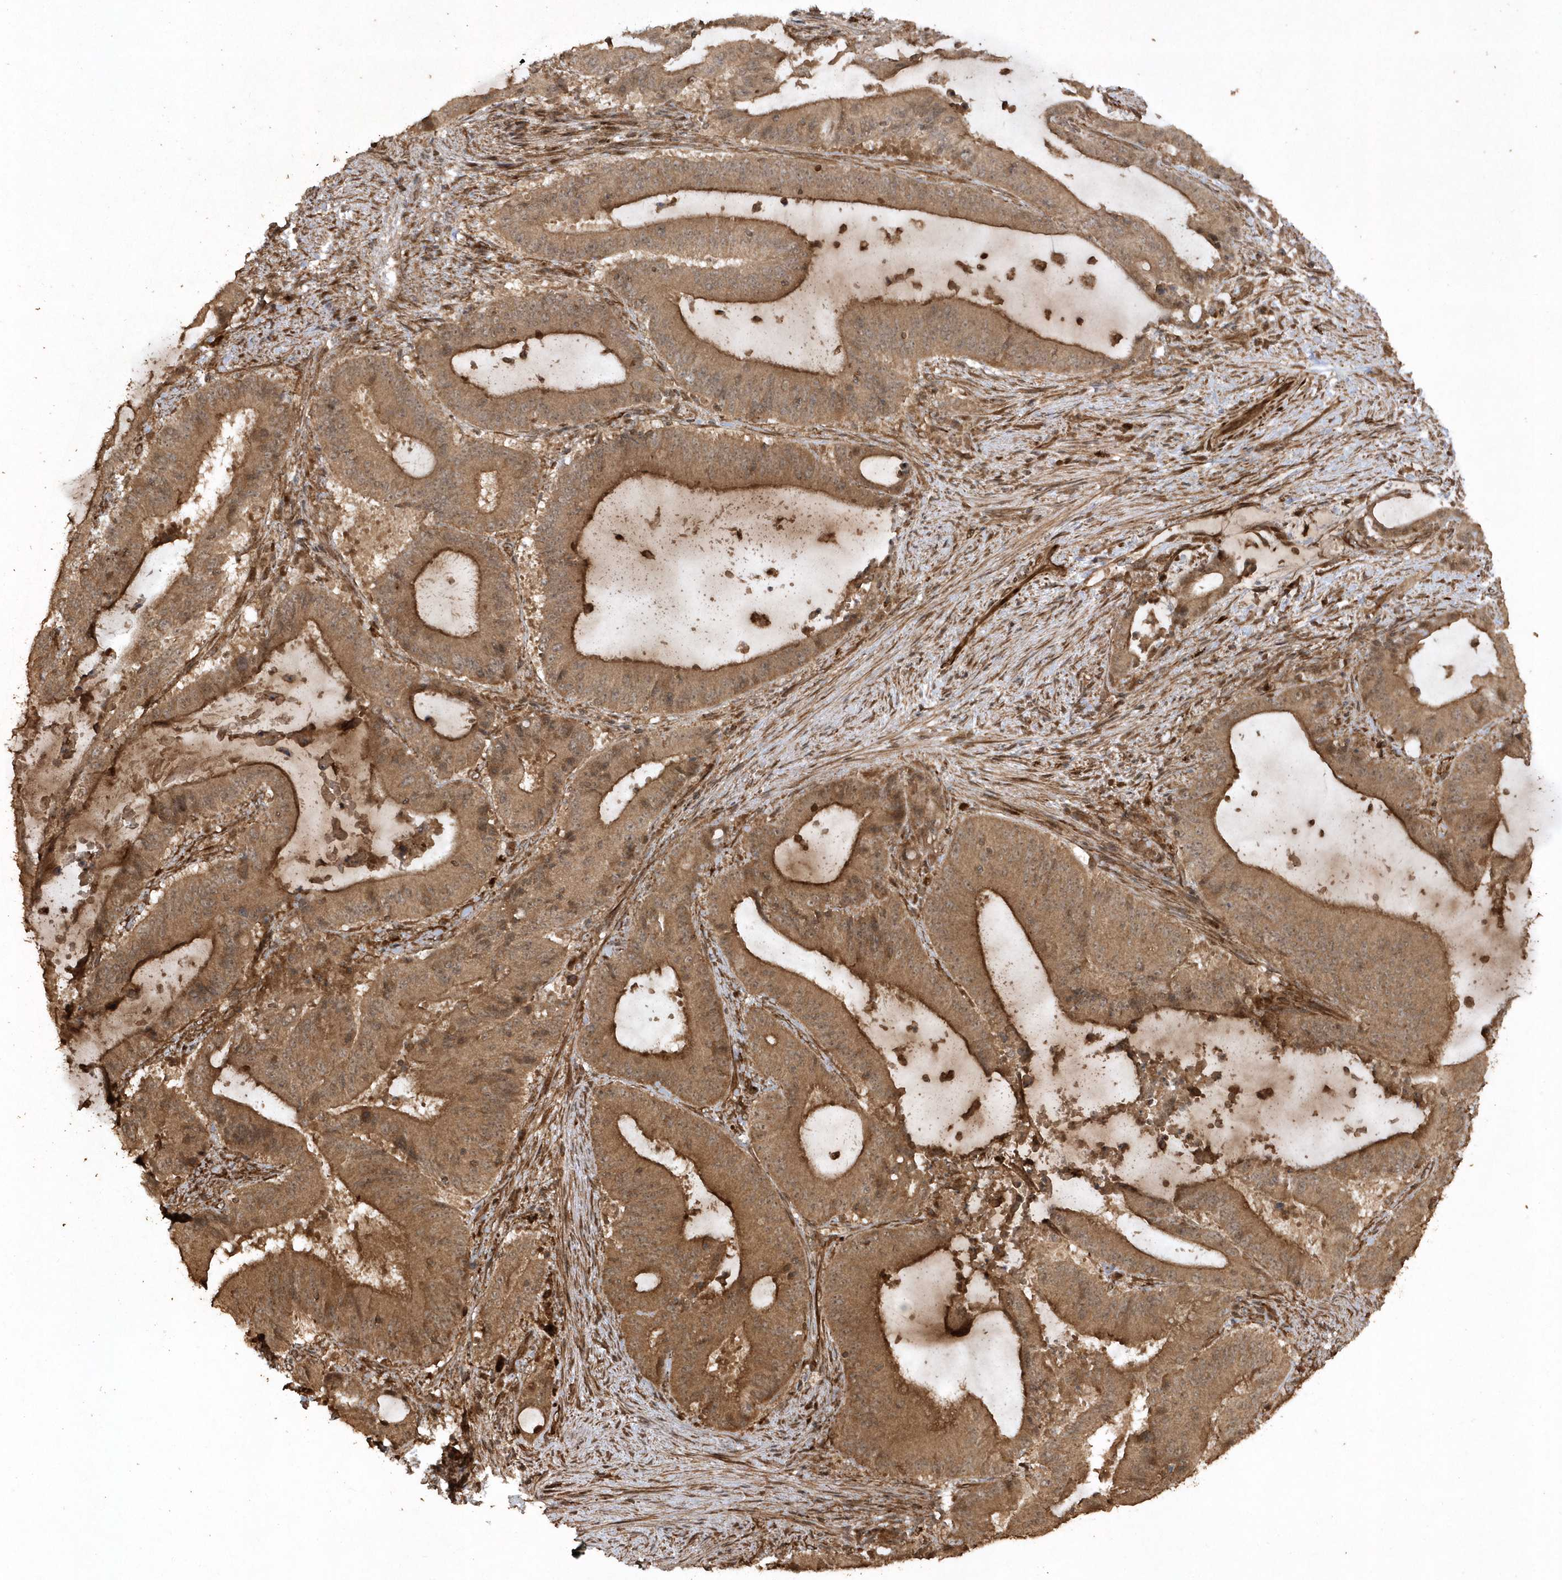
{"staining": {"intensity": "moderate", "quantity": ">75%", "location": "cytoplasmic/membranous"}, "tissue": "liver cancer", "cell_type": "Tumor cells", "image_type": "cancer", "snomed": [{"axis": "morphology", "description": "Normal tissue, NOS"}, {"axis": "morphology", "description": "Cholangiocarcinoma"}, {"axis": "topography", "description": "Liver"}, {"axis": "topography", "description": "Peripheral nerve tissue"}], "caption": "Protein staining exhibits moderate cytoplasmic/membranous staining in approximately >75% of tumor cells in liver cholangiocarcinoma.", "gene": "AVPI1", "patient": {"sex": "female", "age": 73}}